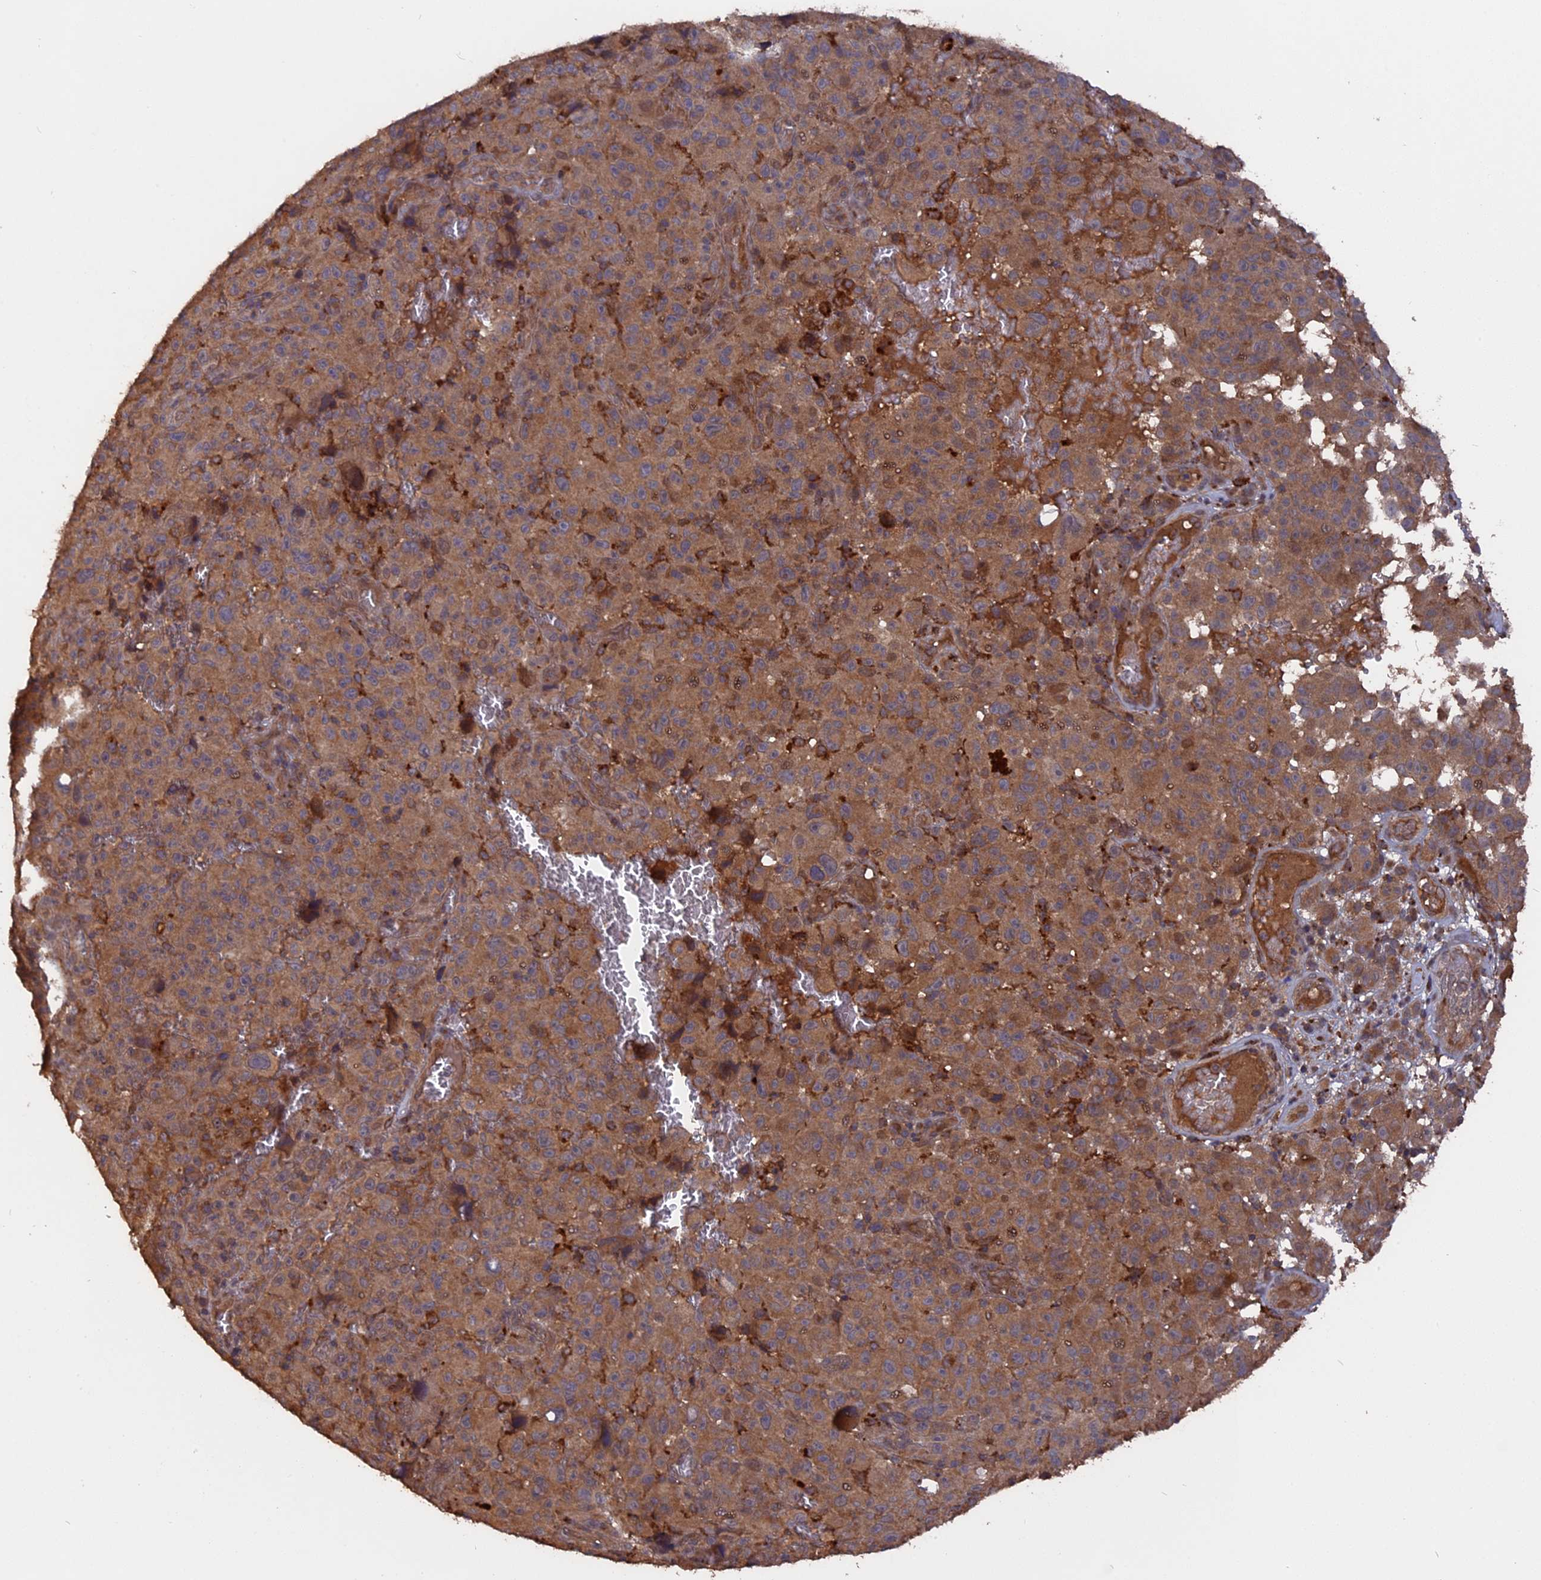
{"staining": {"intensity": "moderate", "quantity": ">75%", "location": "cytoplasmic/membranous"}, "tissue": "melanoma", "cell_type": "Tumor cells", "image_type": "cancer", "snomed": [{"axis": "morphology", "description": "Malignant melanoma, NOS"}, {"axis": "topography", "description": "Skin"}], "caption": "Protein staining of melanoma tissue exhibits moderate cytoplasmic/membranous staining in about >75% of tumor cells.", "gene": "TELO2", "patient": {"sex": "female", "age": 82}}